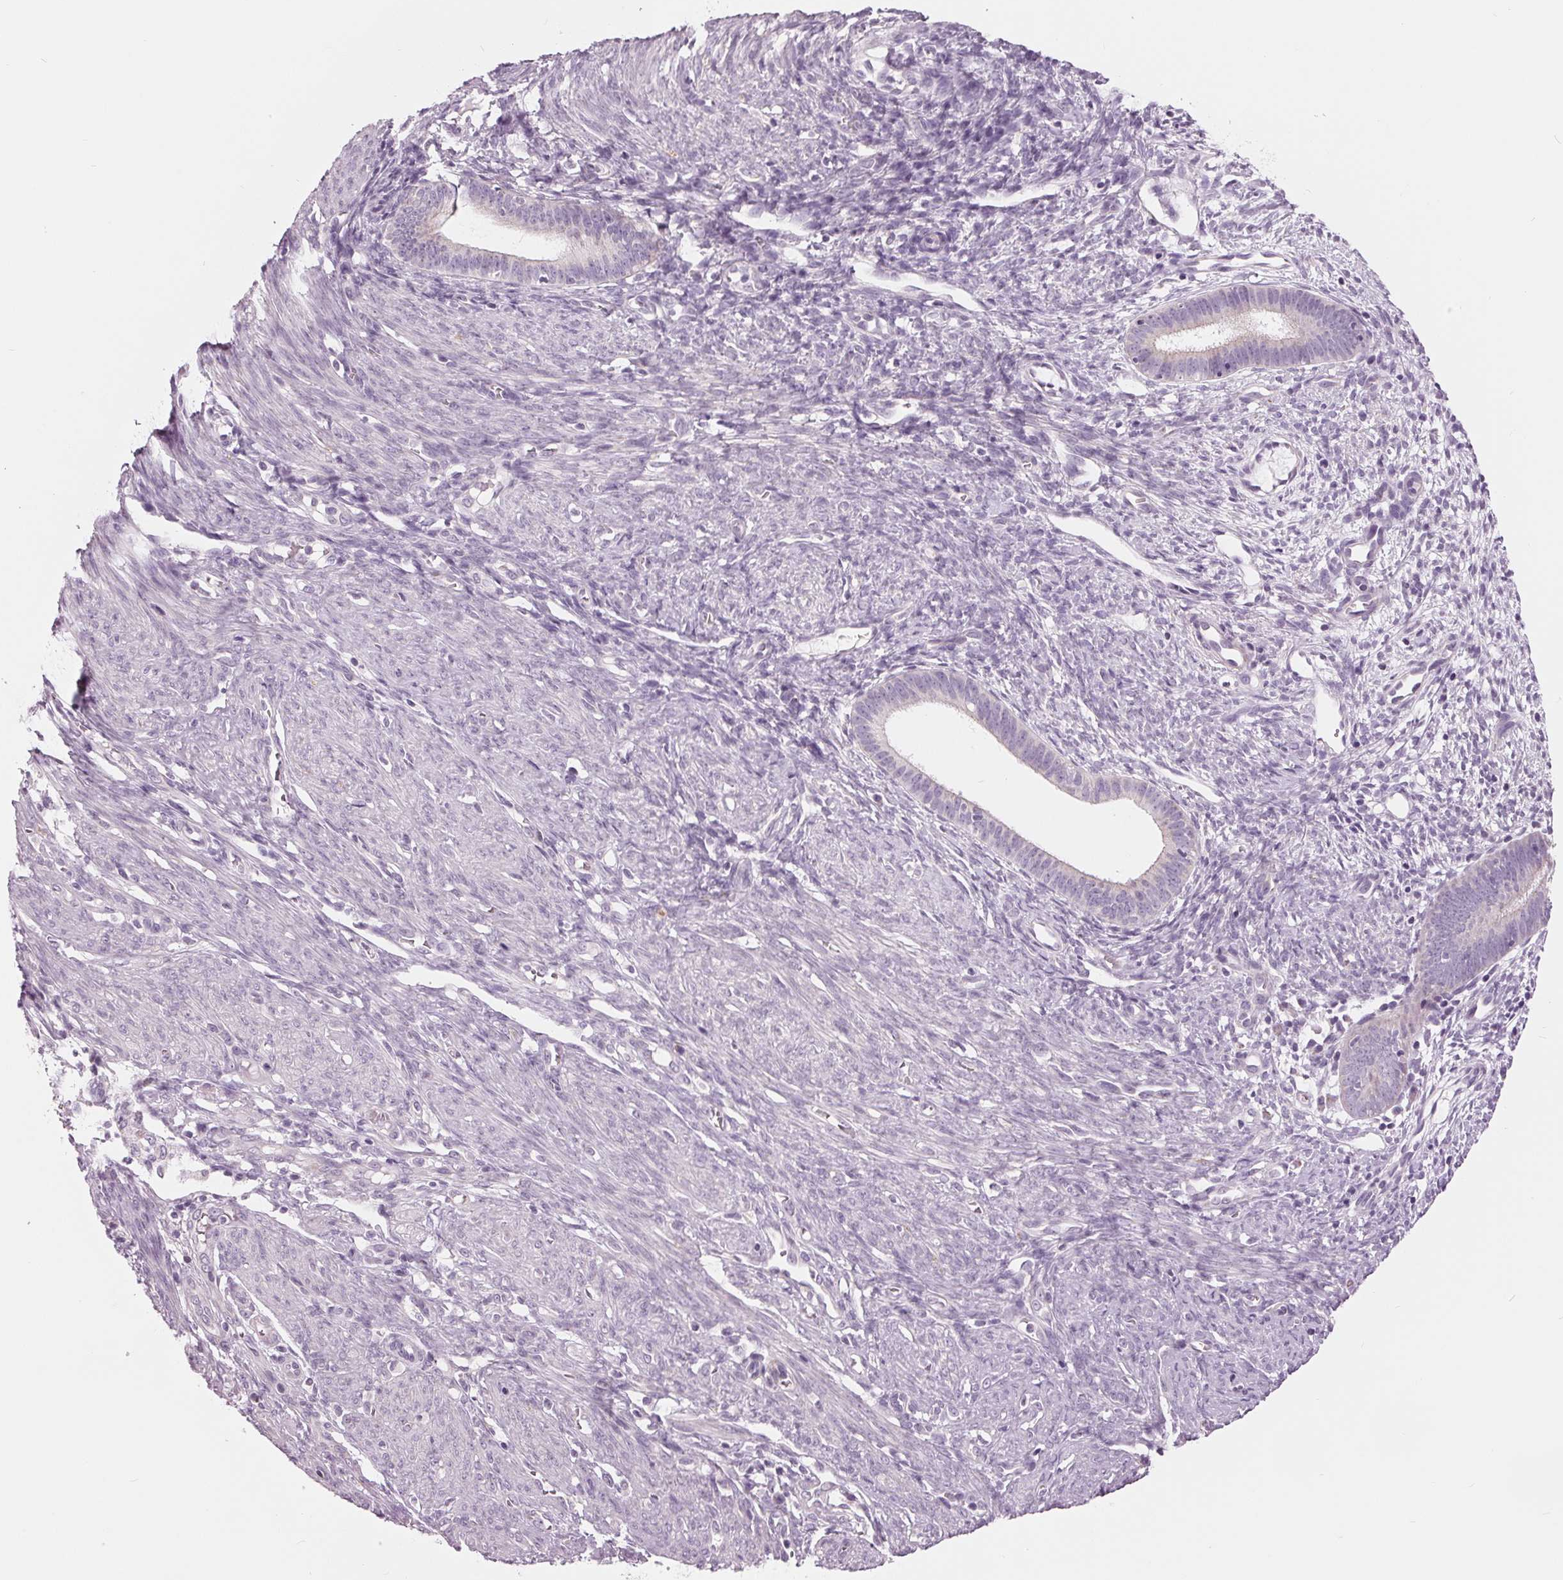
{"staining": {"intensity": "weak", "quantity": "25%-75%", "location": "cytoplasmic/membranous"}, "tissue": "endometrial cancer", "cell_type": "Tumor cells", "image_type": "cancer", "snomed": [{"axis": "morphology", "description": "Adenocarcinoma, NOS"}, {"axis": "topography", "description": "Endometrium"}], "caption": "Immunohistochemistry staining of endometrial adenocarcinoma, which reveals low levels of weak cytoplasmic/membranous staining in approximately 25%-75% of tumor cells indicating weak cytoplasmic/membranous protein expression. The staining was performed using DAB (brown) for protein detection and nuclei were counterstained in hematoxylin (blue).", "gene": "SAMD4A", "patient": {"sex": "female", "age": 51}}